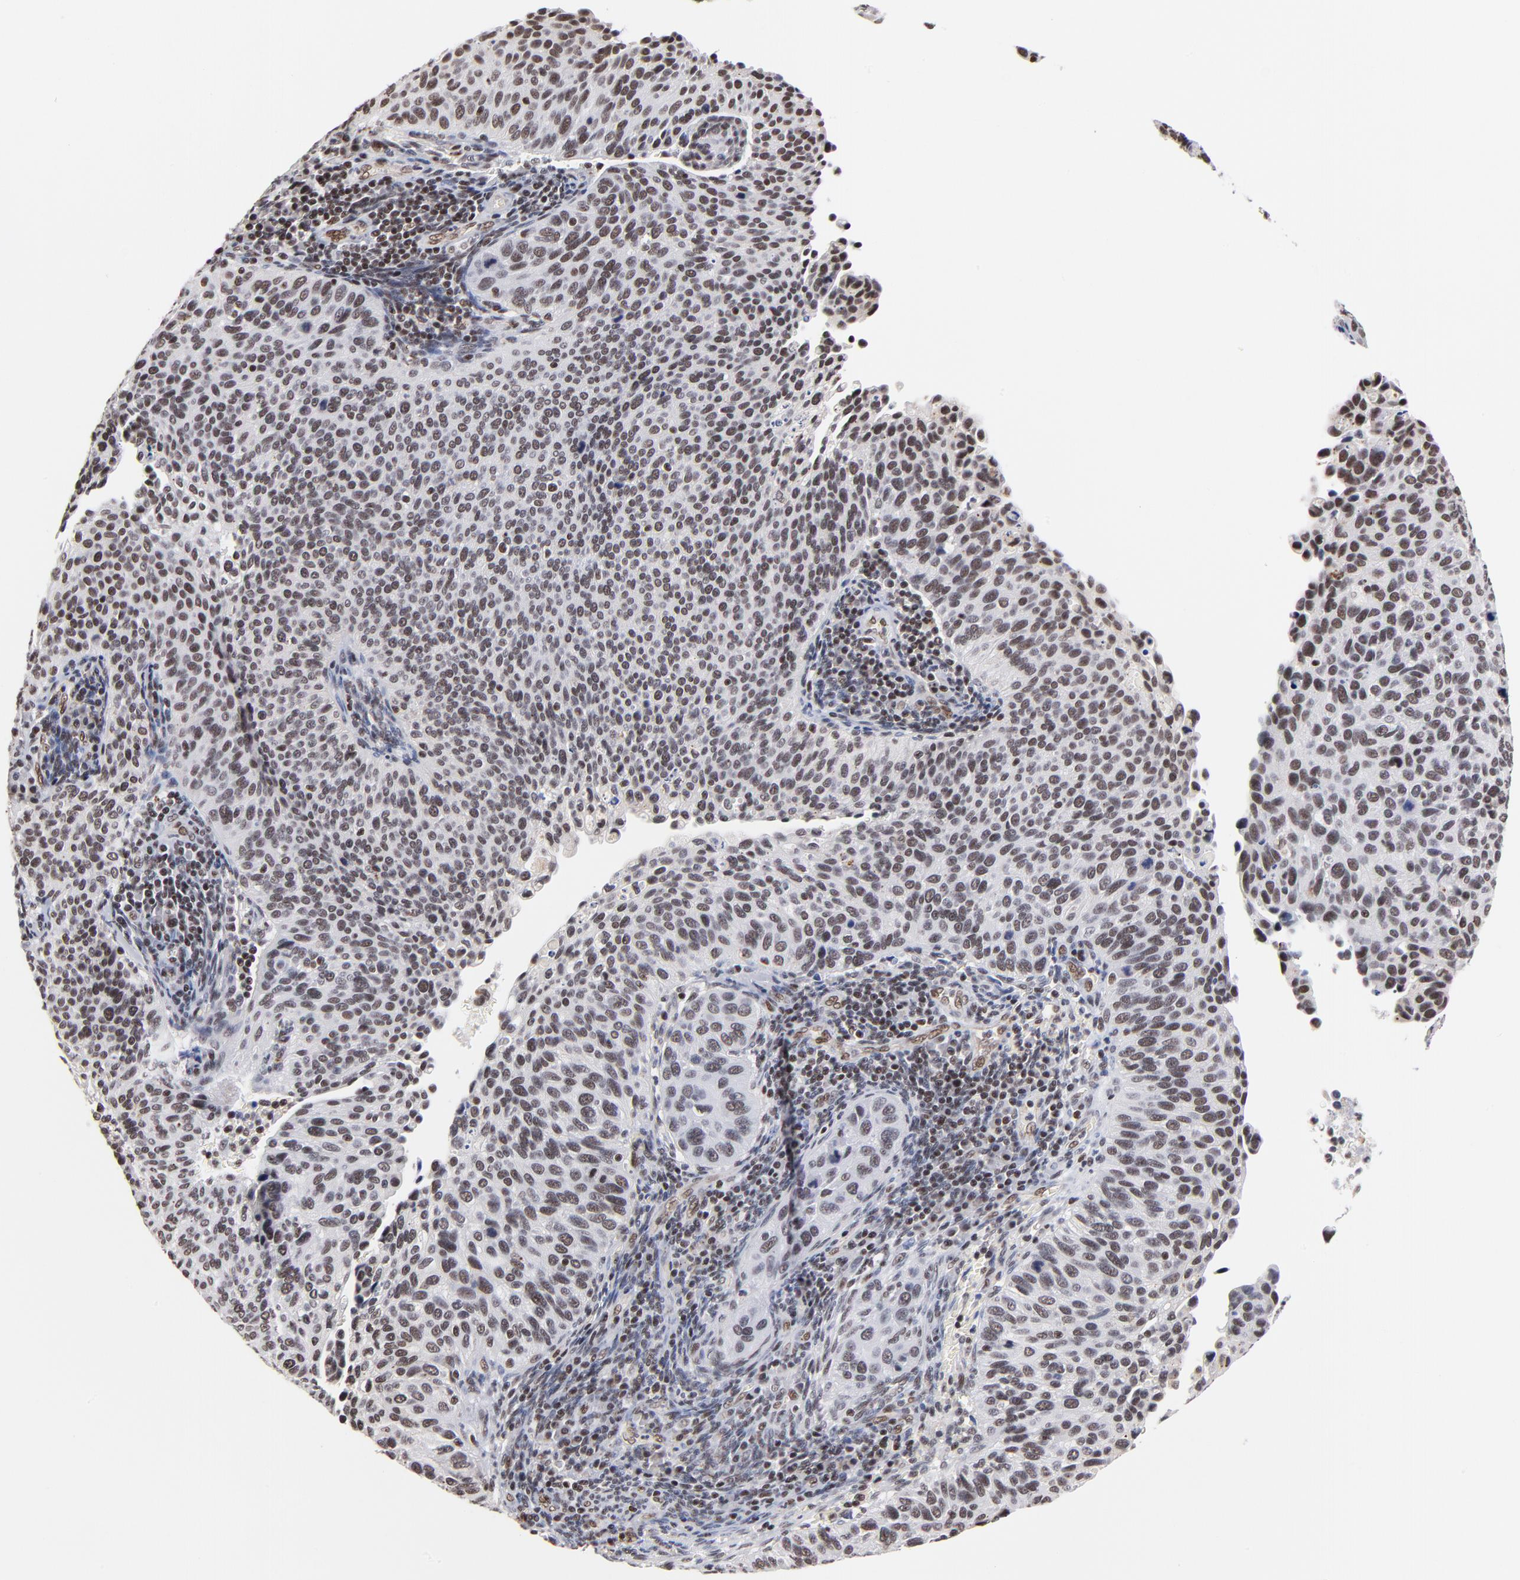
{"staining": {"intensity": "moderate", "quantity": ">75%", "location": "nuclear"}, "tissue": "cervical cancer", "cell_type": "Tumor cells", "image_type": "cancer", "snomed": [{"axis": "morphology", "description": "Adenocarcinoma, NOS"}, {"axis": "topography", "description": "Cervix"}], "caption": "About >75% of tumor cells in cervical cancer (adenocarcinoma) reveal moderate nuclear protein expression as visualized by brown immunohistochemical staining.", "gene": "GABPA", "patient": {"sex": "female", "age": 29}}